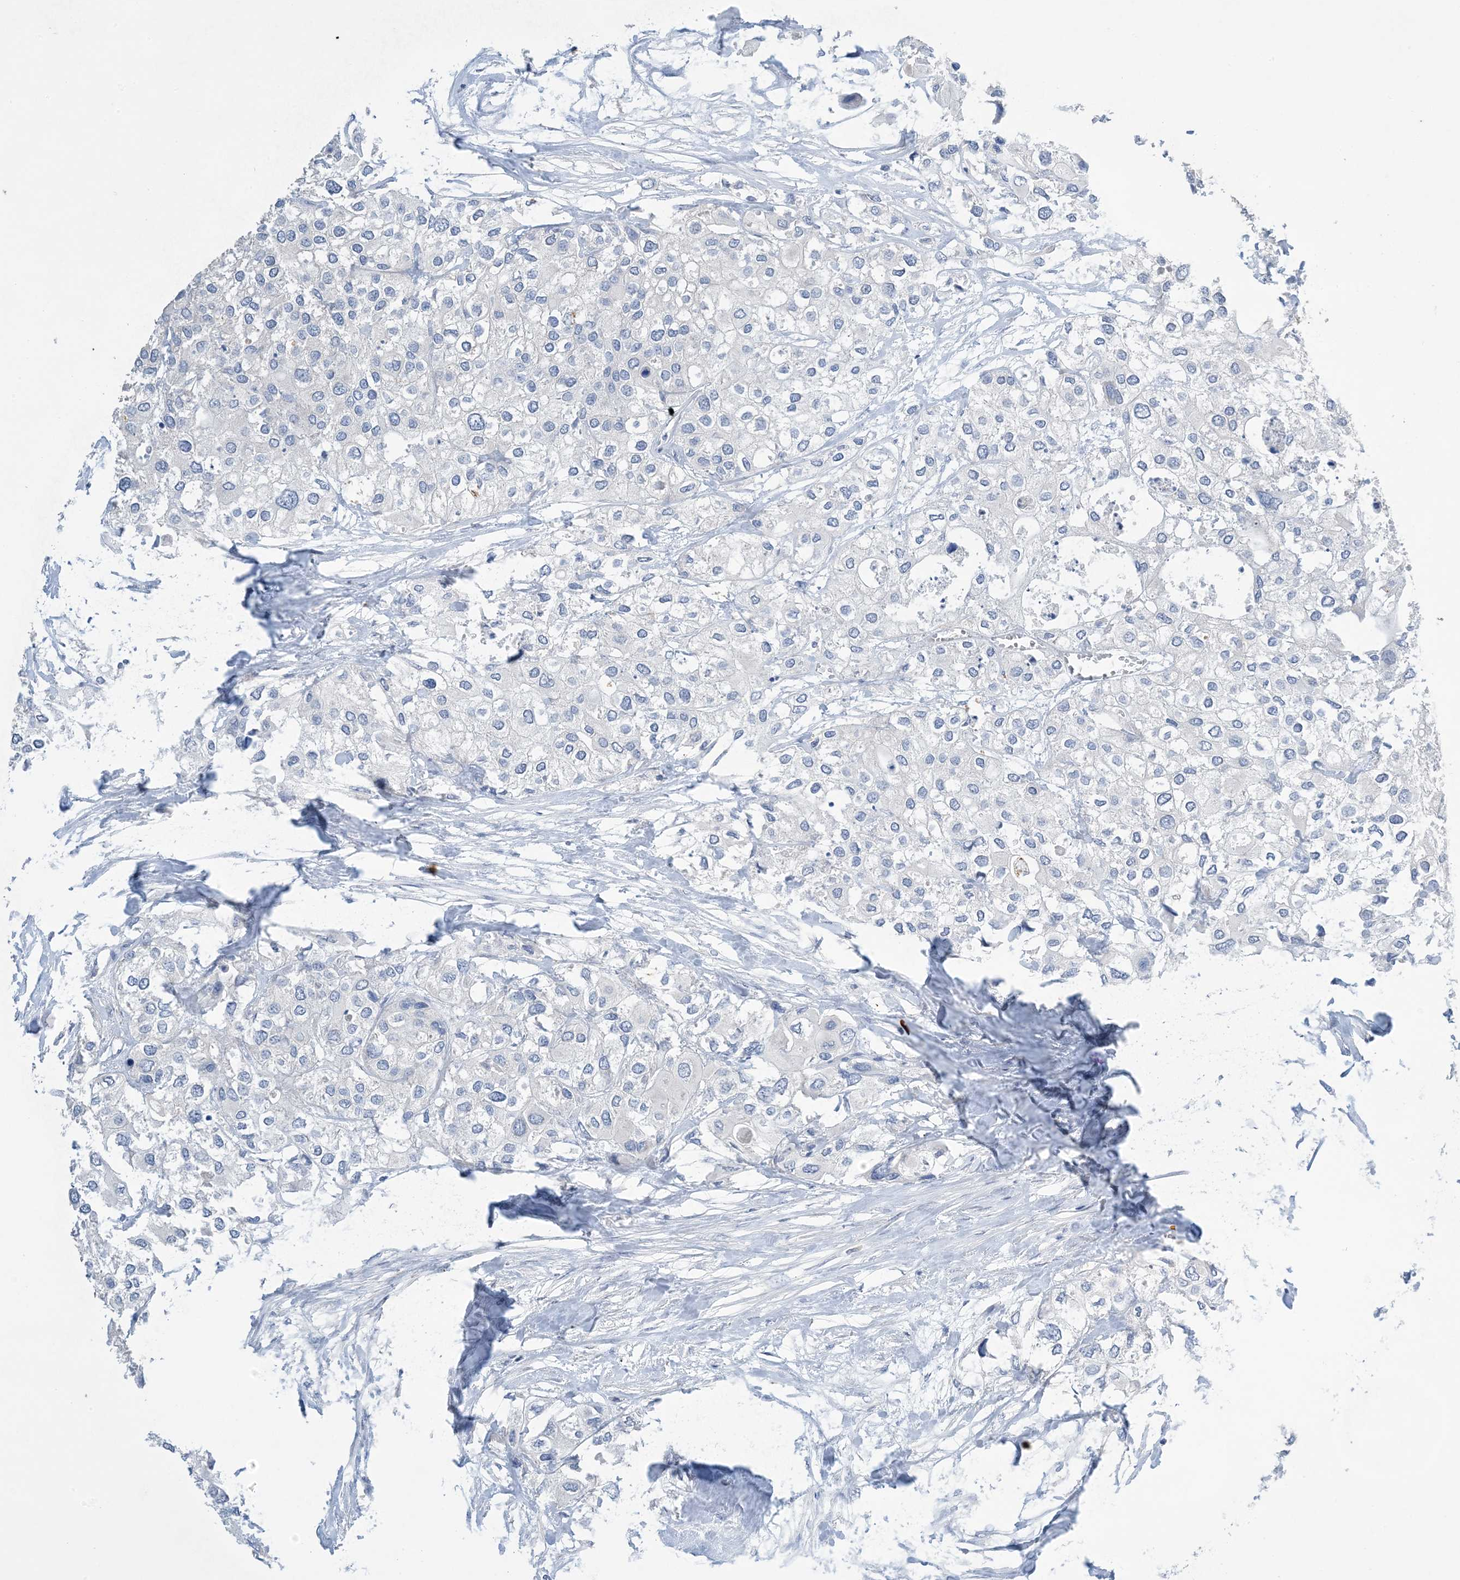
{"staining": {"intensity": "negative", "quantity": "none", "location": "none"}, "tissue": "urothelial cancer", "cell_type": "Tumor cells", "image_type": "cancer", "snomed": [{"axis": "morphology", "description": "Urothelial carcinoma, High grade"}, {"axis": "topography", "description": "Urinary bladder"}], "caption": "A high-resolution photomicrograph shows immunohistochemistry staining of urothelial cancer, which reveals no significant staining in tumor cells. (DAB immunohistochemistry visualized using brightfield microscopy, high magnification).", "gene": "KPRP", "patient": {"sex": "male", "age": 64}}